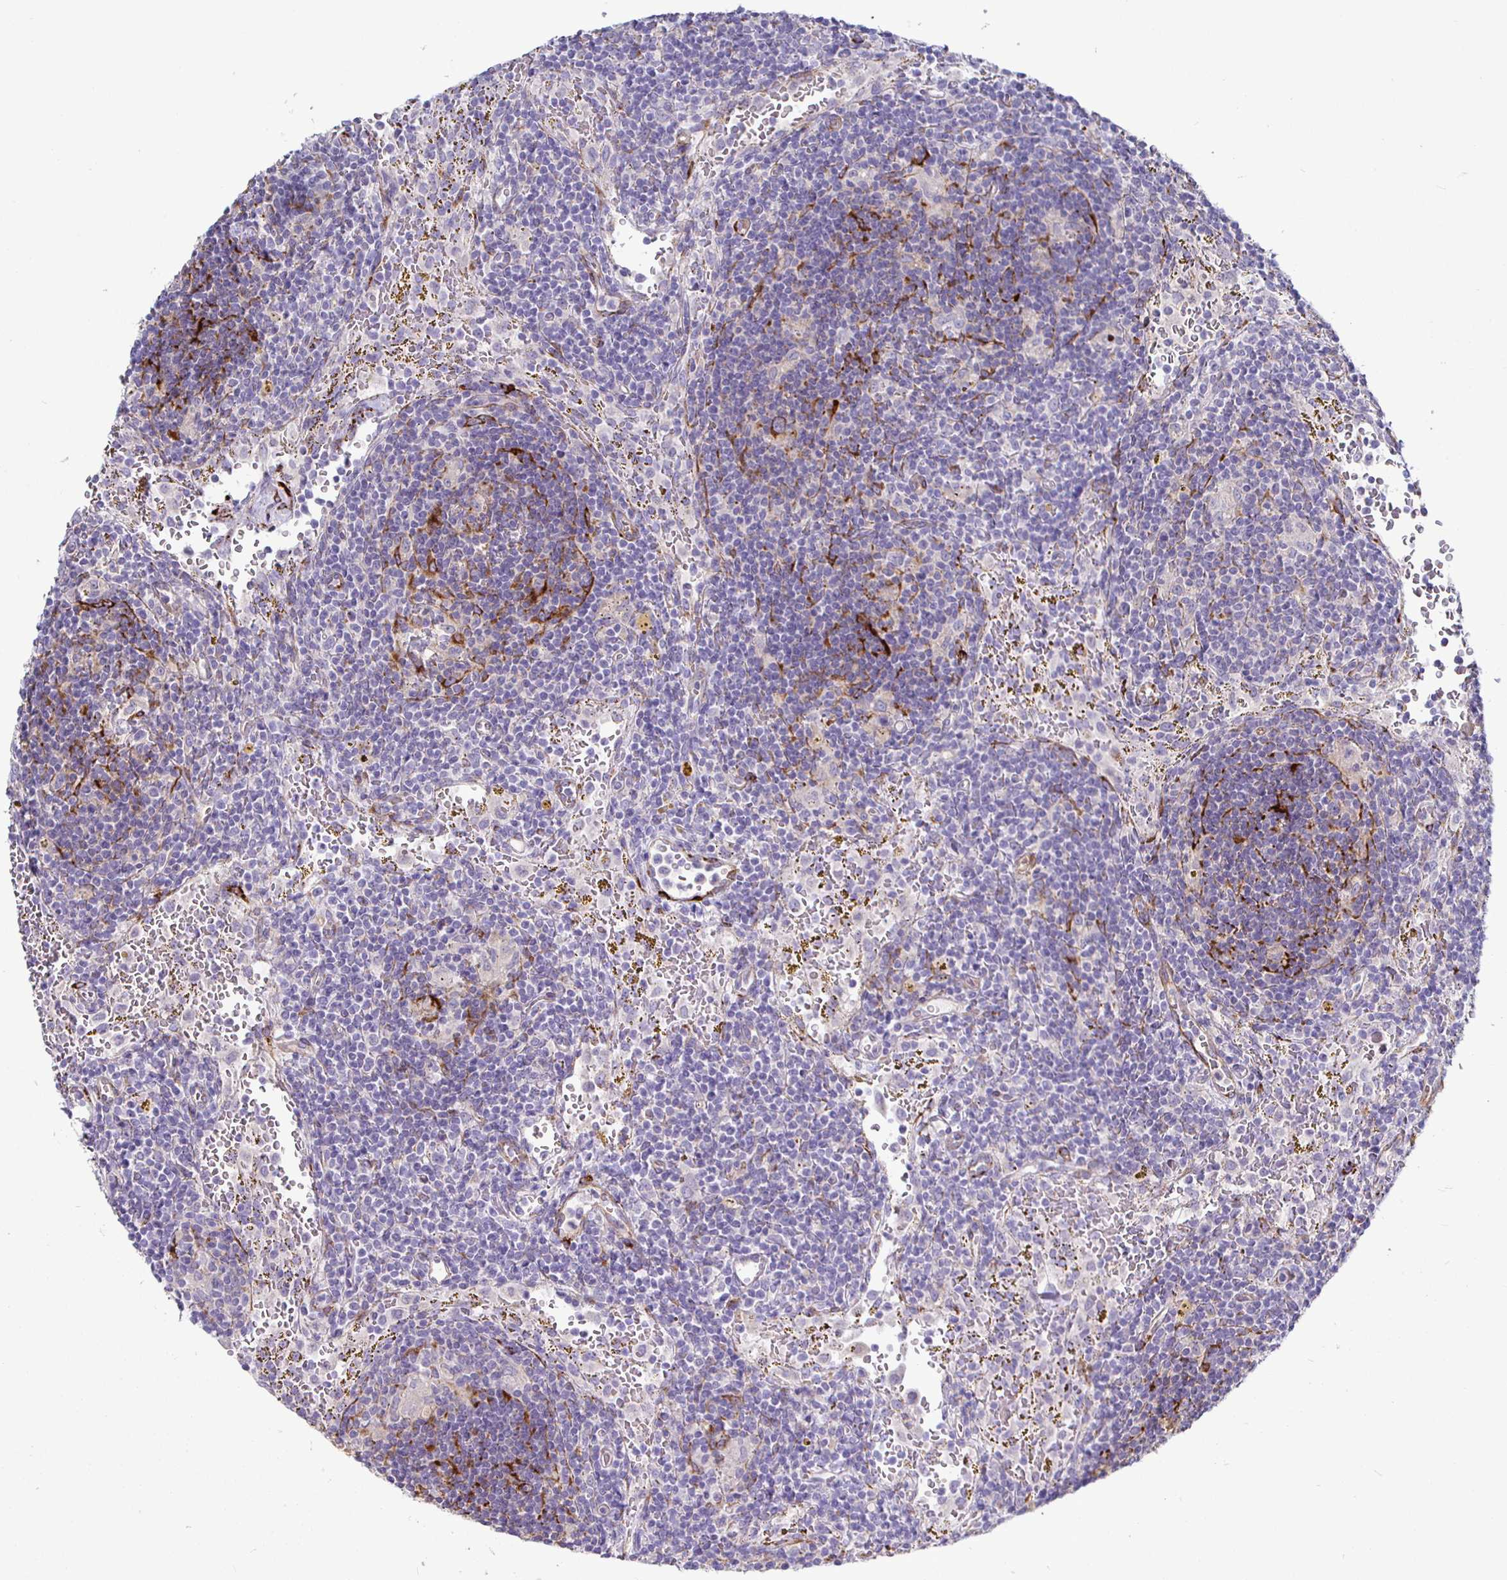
{"staining": {"intensity": "negative", "quantity": "none", "location": "none"}, "tissue": "lymphoma", "cell_type": "Tumor cells", "image_type": "cancer", "snomed": [{"axis": "morphology", "description": "Malignant lymphoma, non-Hodgkin's type, Low grade"}, {"axis": "topography", "description": "Spleen"}], "caption": "This histopathology image is of low-grade malignant lymphoma, non-Hodgkin's type stained with immunohistochemistry to label a protein in brown with the nuclei are counter-stained blue. There is no expression in tumor cells. The staining is performed using DAB (3,3'-diaminobenzidine) brown chromogen with nuclei counter-stained in using hematoxylin.", "gene": "P4HA2", "patient": {"sex": "female", "age": 70}}